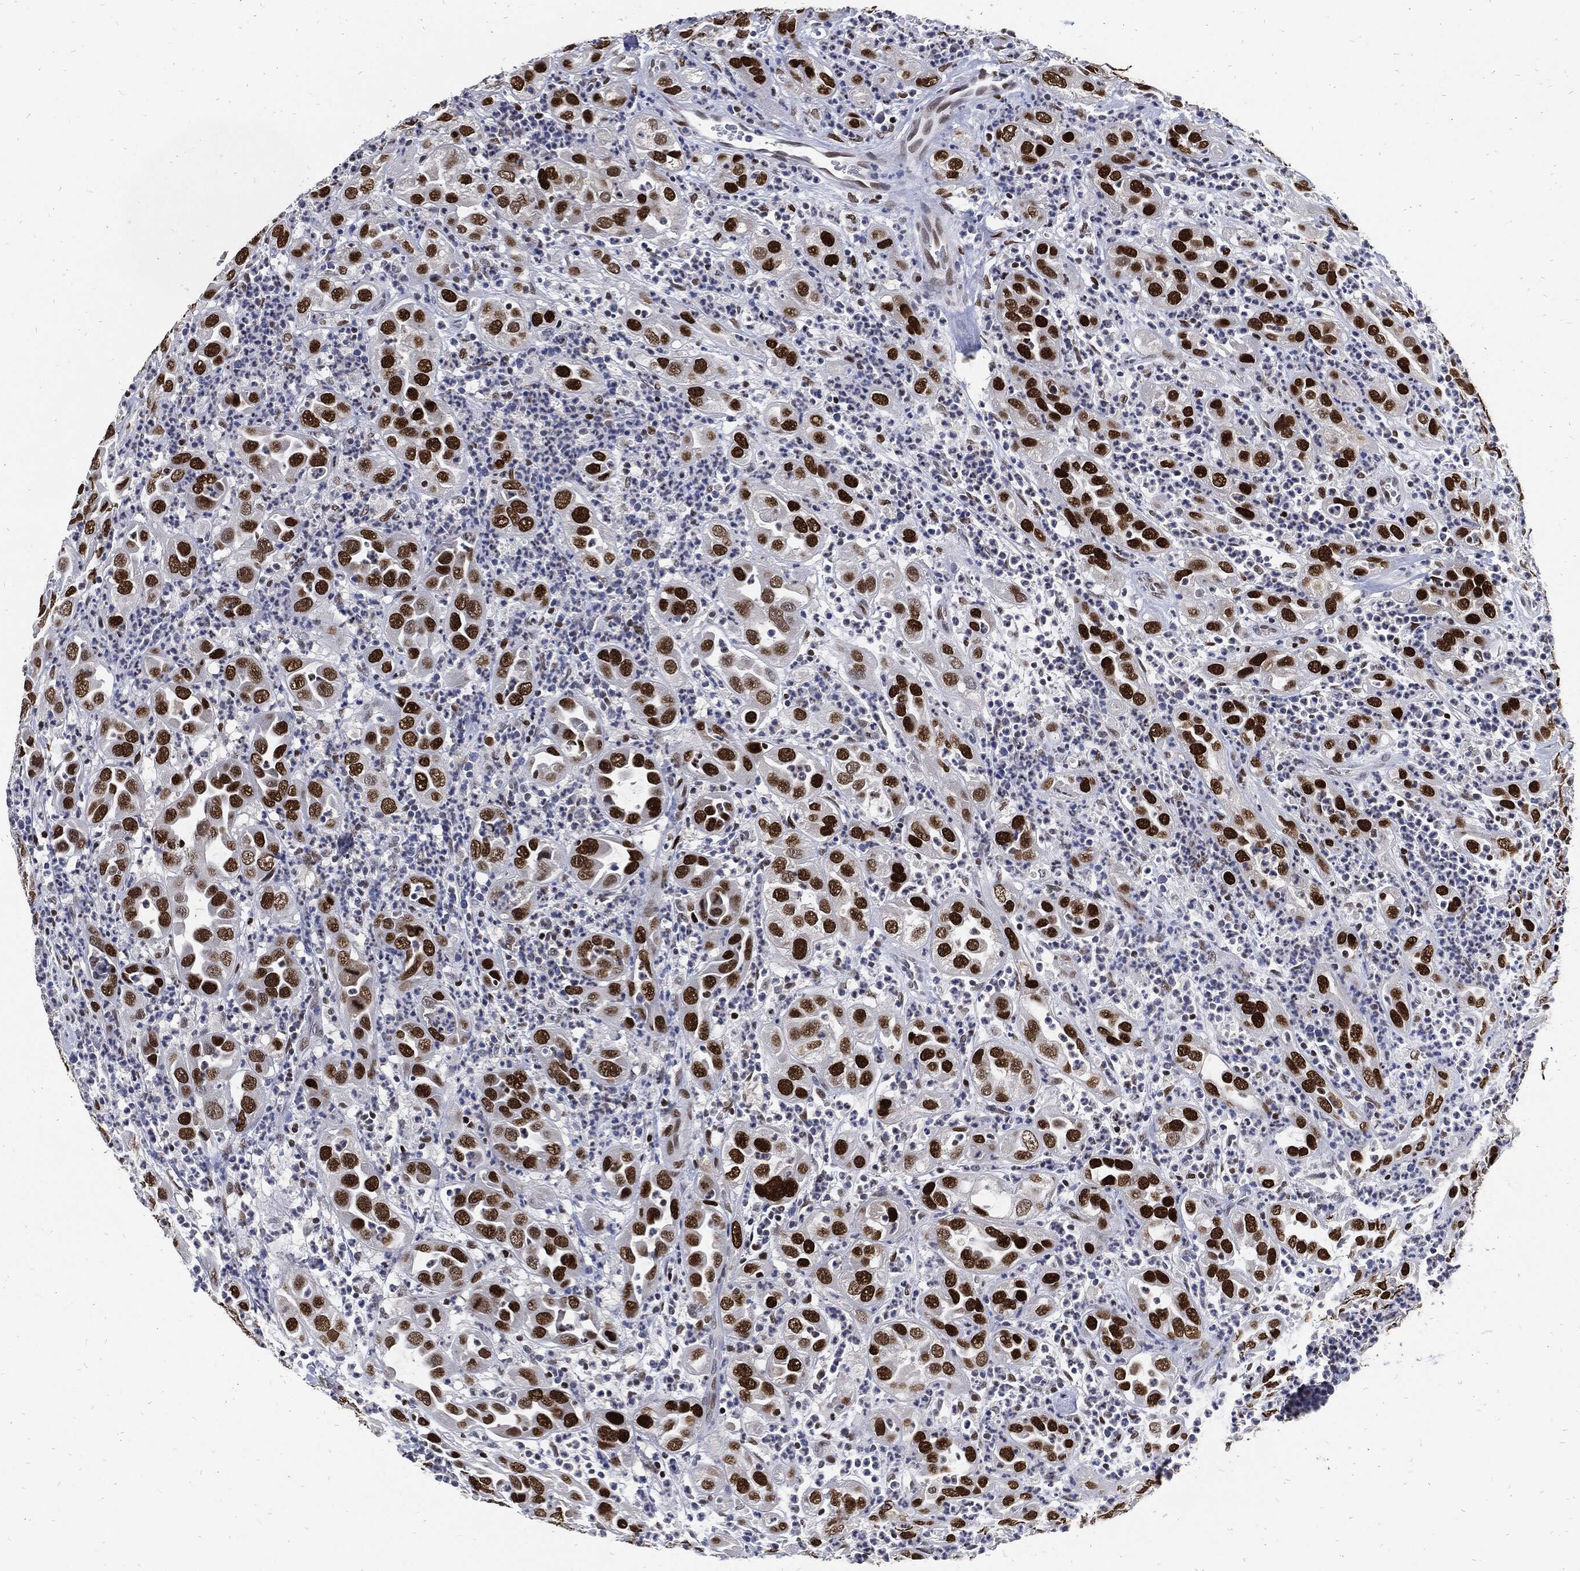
{"staining": {"intensity": "strong", "quantity": ">75%", "location": "nuclear"}, "tissue": "urothelial cancer", "cell_type": "Tumor cells", "image_type": "cancer", "snomed": [{"axis": "morphology", "description": "Urothelial carcinoma, High grade"}, {"axis": "topography", "description": "Urinary bladder"}], "caption": "Immunohistochemistry of human high-grade urothelial carcinoma reveals high levels of strong nuclear expression in about >75% of tumor cells.", "gene": "JUN", "patient": {"sex": "female", "age": 41}}